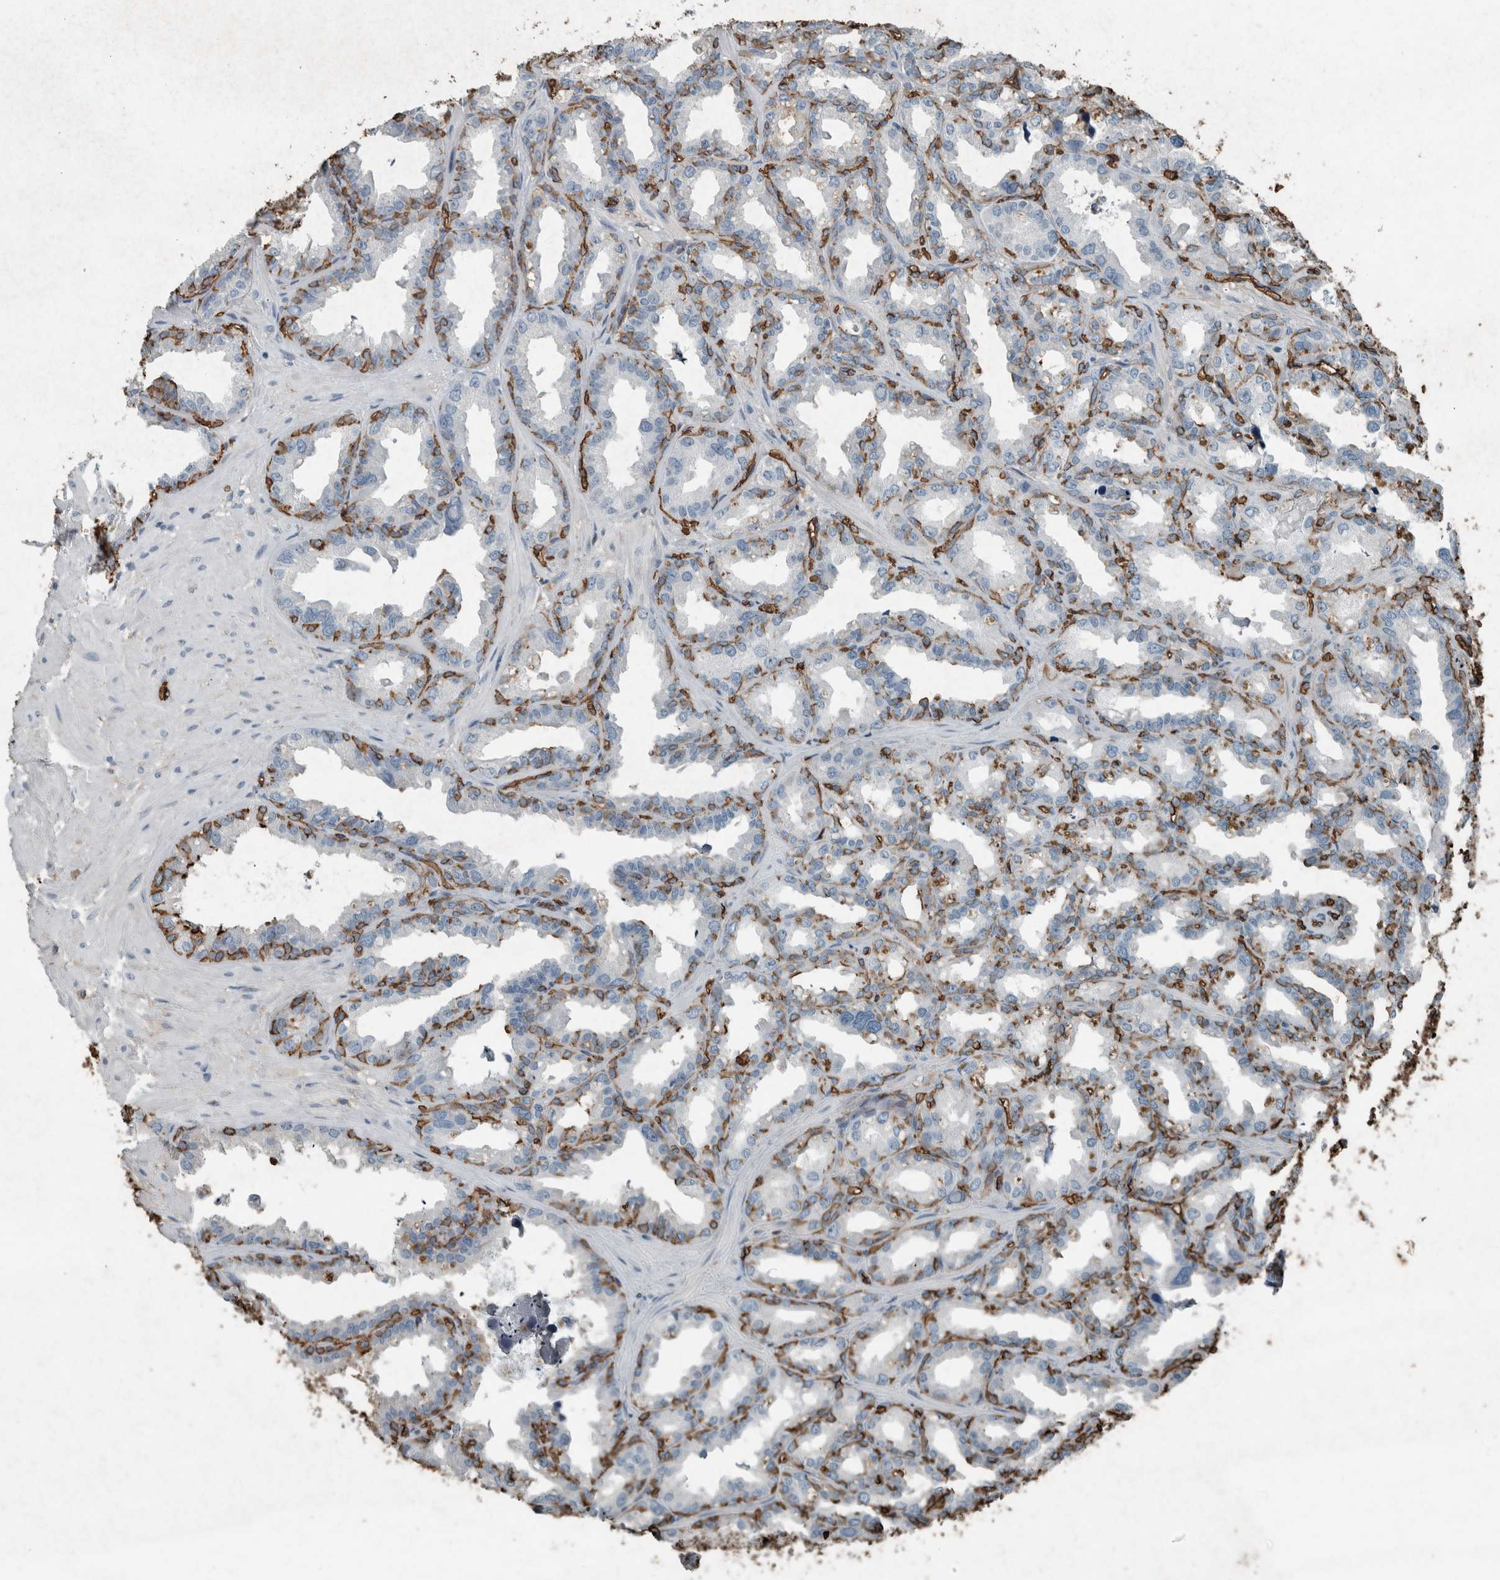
{"staining": {"intensity": "moderate", "quantity": "25%-75%", "location": "cytoplasmic/membranous"}, "tissue": "seminal vesicle", "cell_type": "Glandular cells", "image_type": "normal", "snomed": [{"axis": "morphology", "description": "Normal tissue, NOS"}, {"axis": "topography", "description": "Prostate"}, {"axis": "topography", "description": "Seminal veicle"}], "caption": "Seminal vesicle was stained to show a protein in brown. There is medium levels of moderate cytoplasmic/membranous positivity in about 25%-75% of glandular cells. (Brightfield microscopy of DAB IHC at high magnification).", "gene": "LBP", "patient": {"sex": "male", "age": 51}}